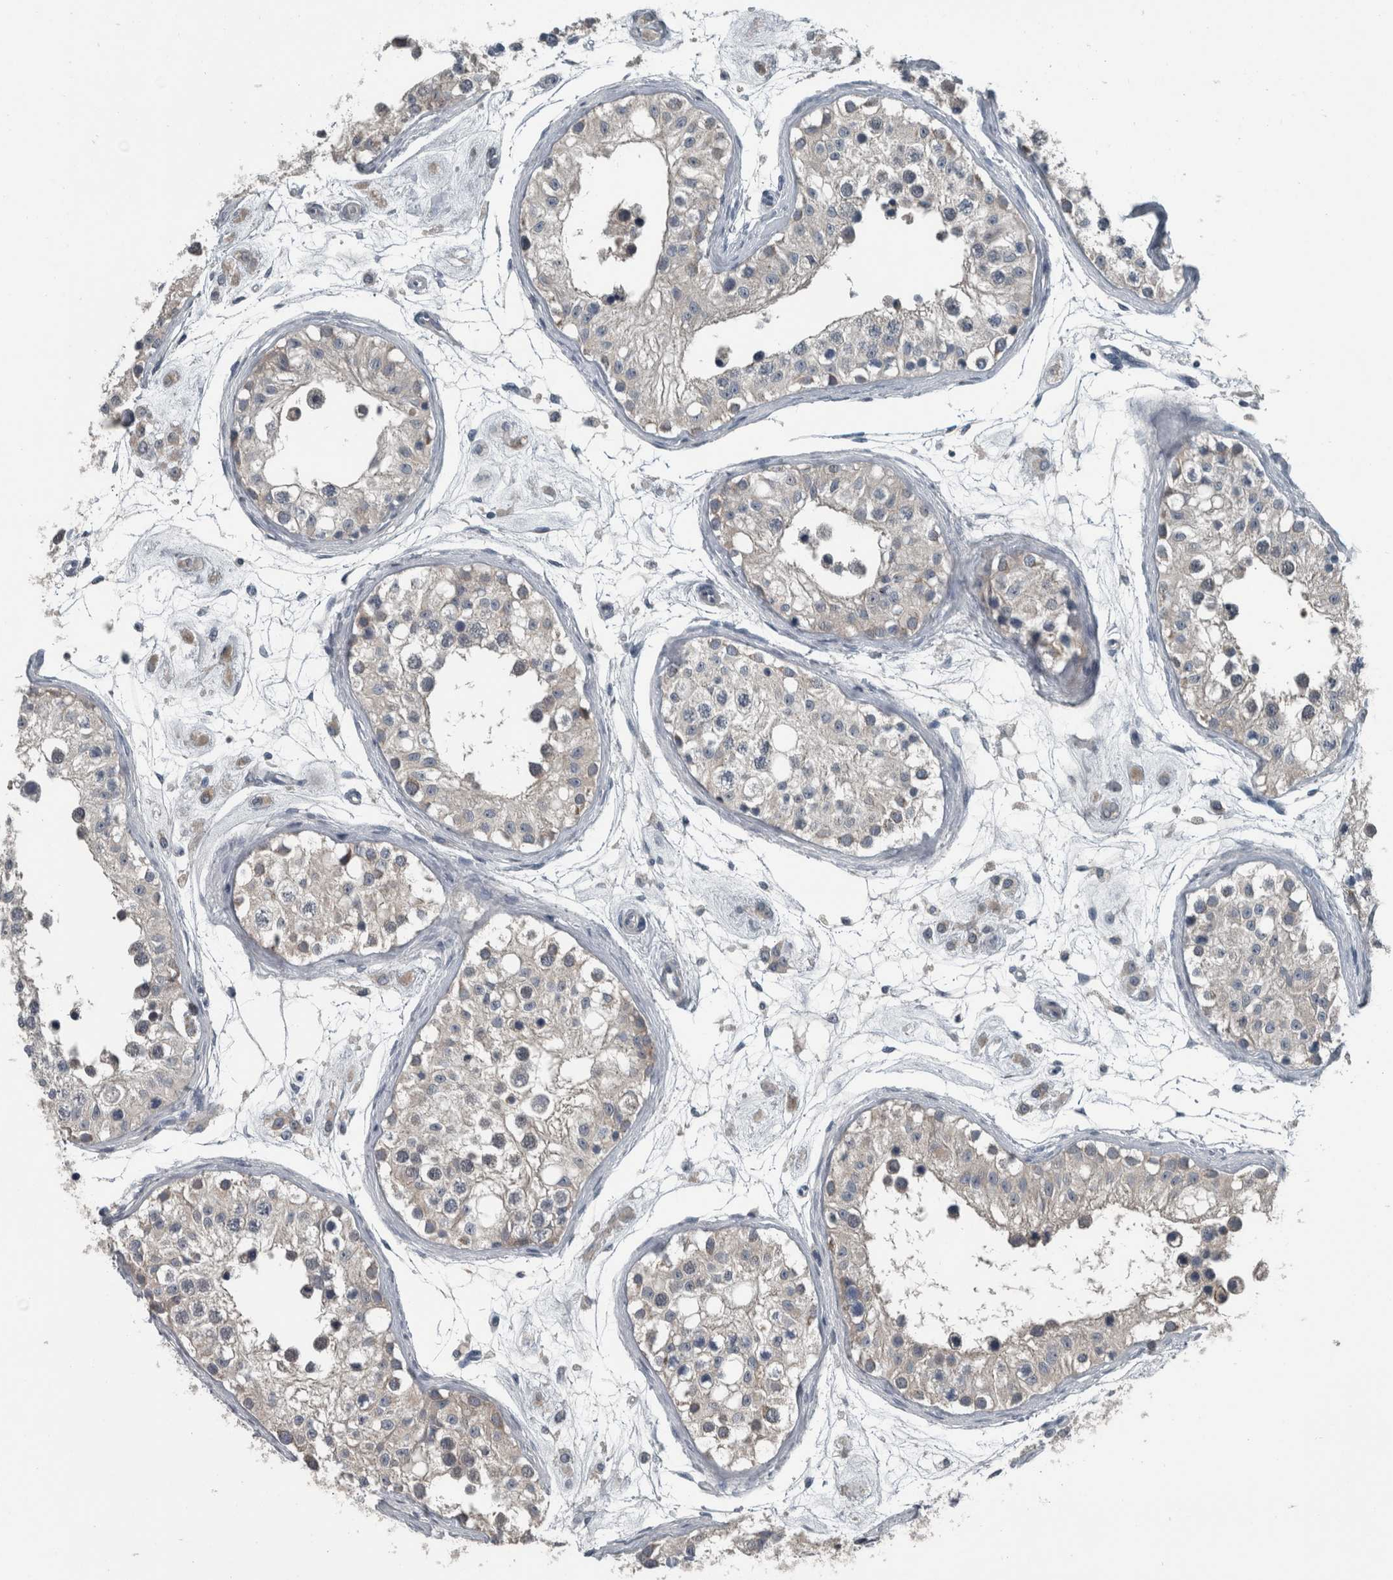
{"staining": {"intensity": "weak", "quantity": "25%-75%", "location": "cytoplasmic/membranous"}, "tissue": "testis", "cell_type": "Cells in seminiferous ducts", "image_type": "normal", "snomed": [{"axis": "morphology", "description": "Normal tissue, NOS"}, {"axis": "morphology", "description": "Adenocarcinoma, metastatic, NOS"}, {"axis": "topography", "description": "Testis"}], "caption": "Testis stained with IHC demonstrates weak cytoplasmic/membranous positivity in approximately 25%-75% of cells in seminiferous ducts. Immunohistochemistry (ihc) stains the protein of interest in brown and the nuclei are stained blue.", "gene": "KRT20", "patient": {"sex": "male", "age": 26}}